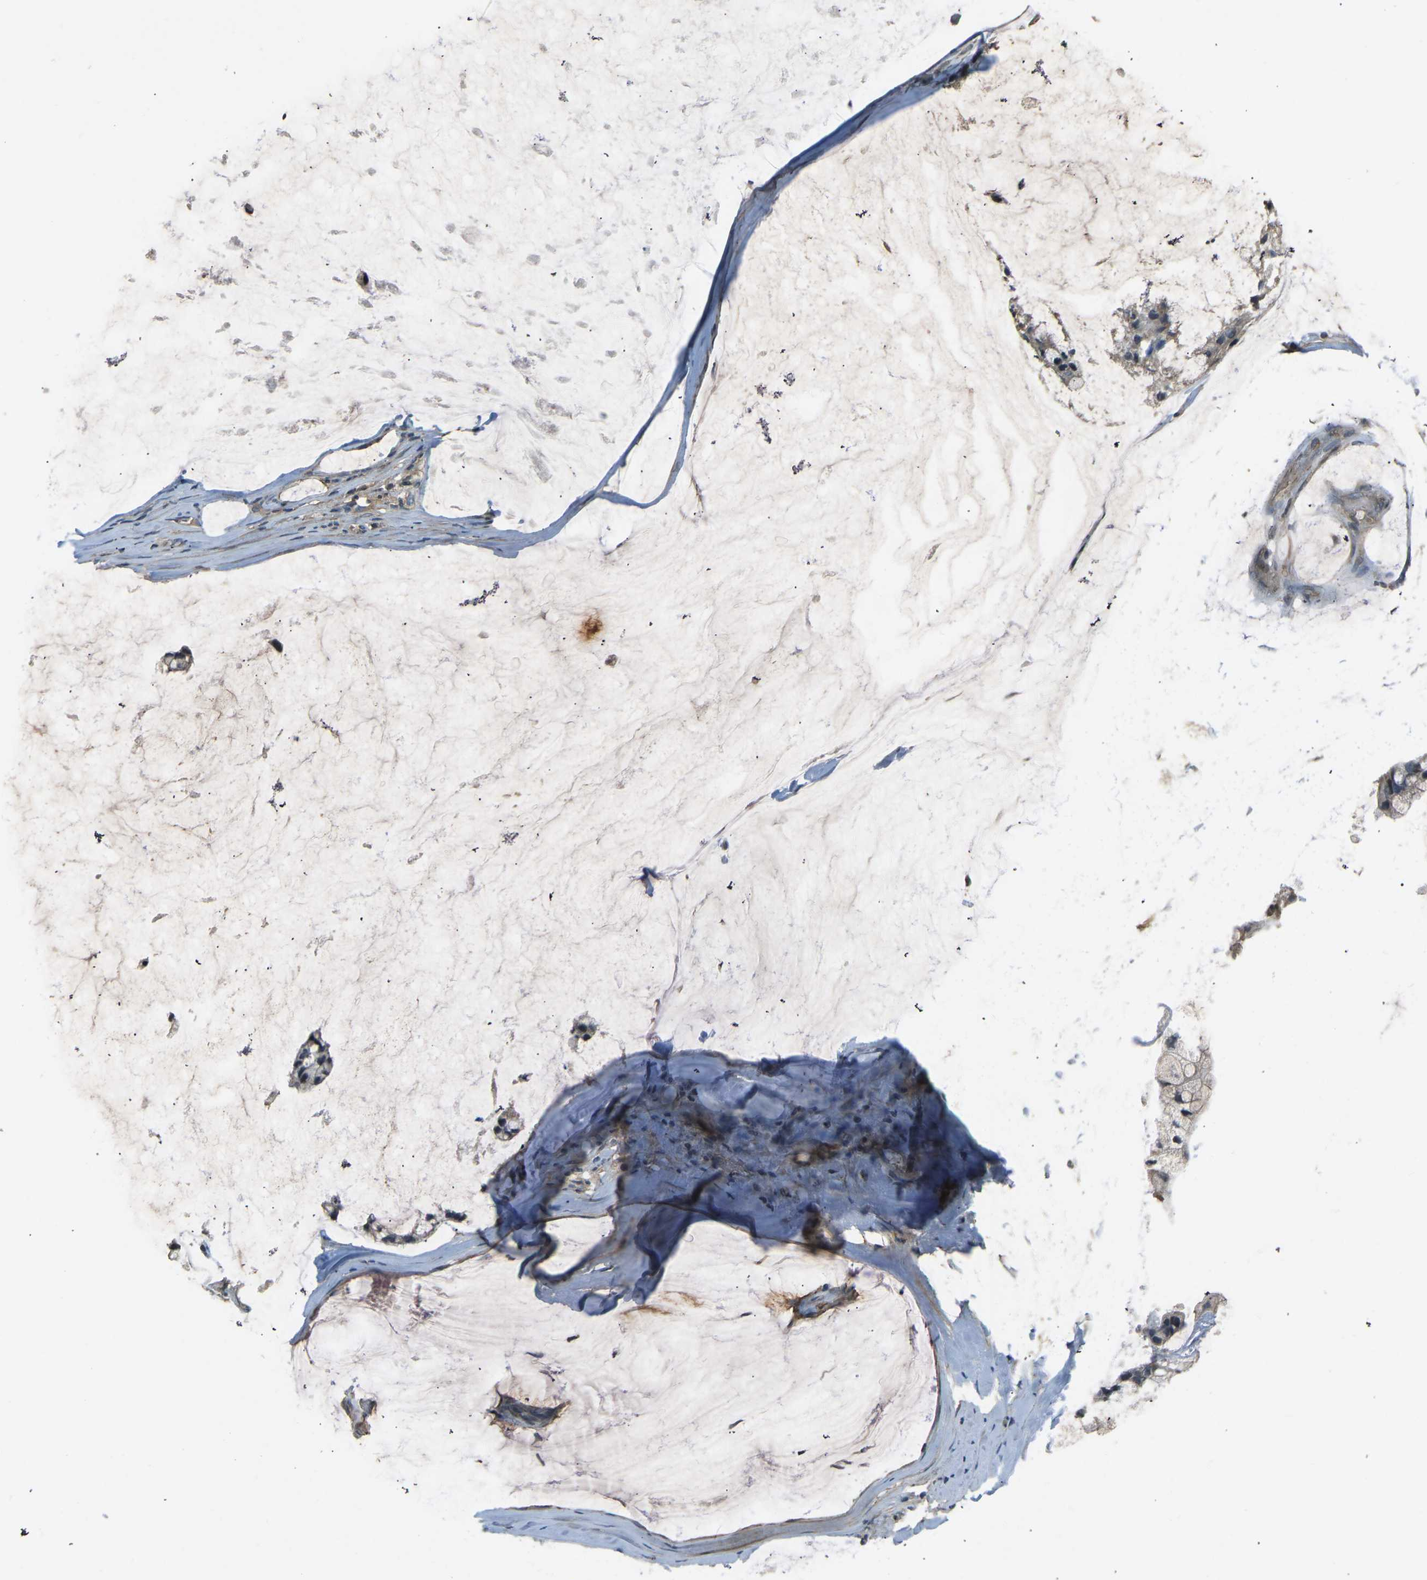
{"staining": {"intensity": "negative", "quantity": "none", "location": "none"}, "tissue": "ovarian cancer", "cell_type": "Tumor cells", "image_type": "cancer", "snomed": [{"axis": "morphology", "description": "Cystadenocarcinoma, mucinous, NOS"}, {"axis": "topography", "description": "Ovary"}], "caption": "Ovarian mucinous cystadenocarcinoma was stained to show a protein in brown. There is no significant expression in tumor cells.", "gene": "FBLN2", "patient": {"sex": "female", "age": 39}}